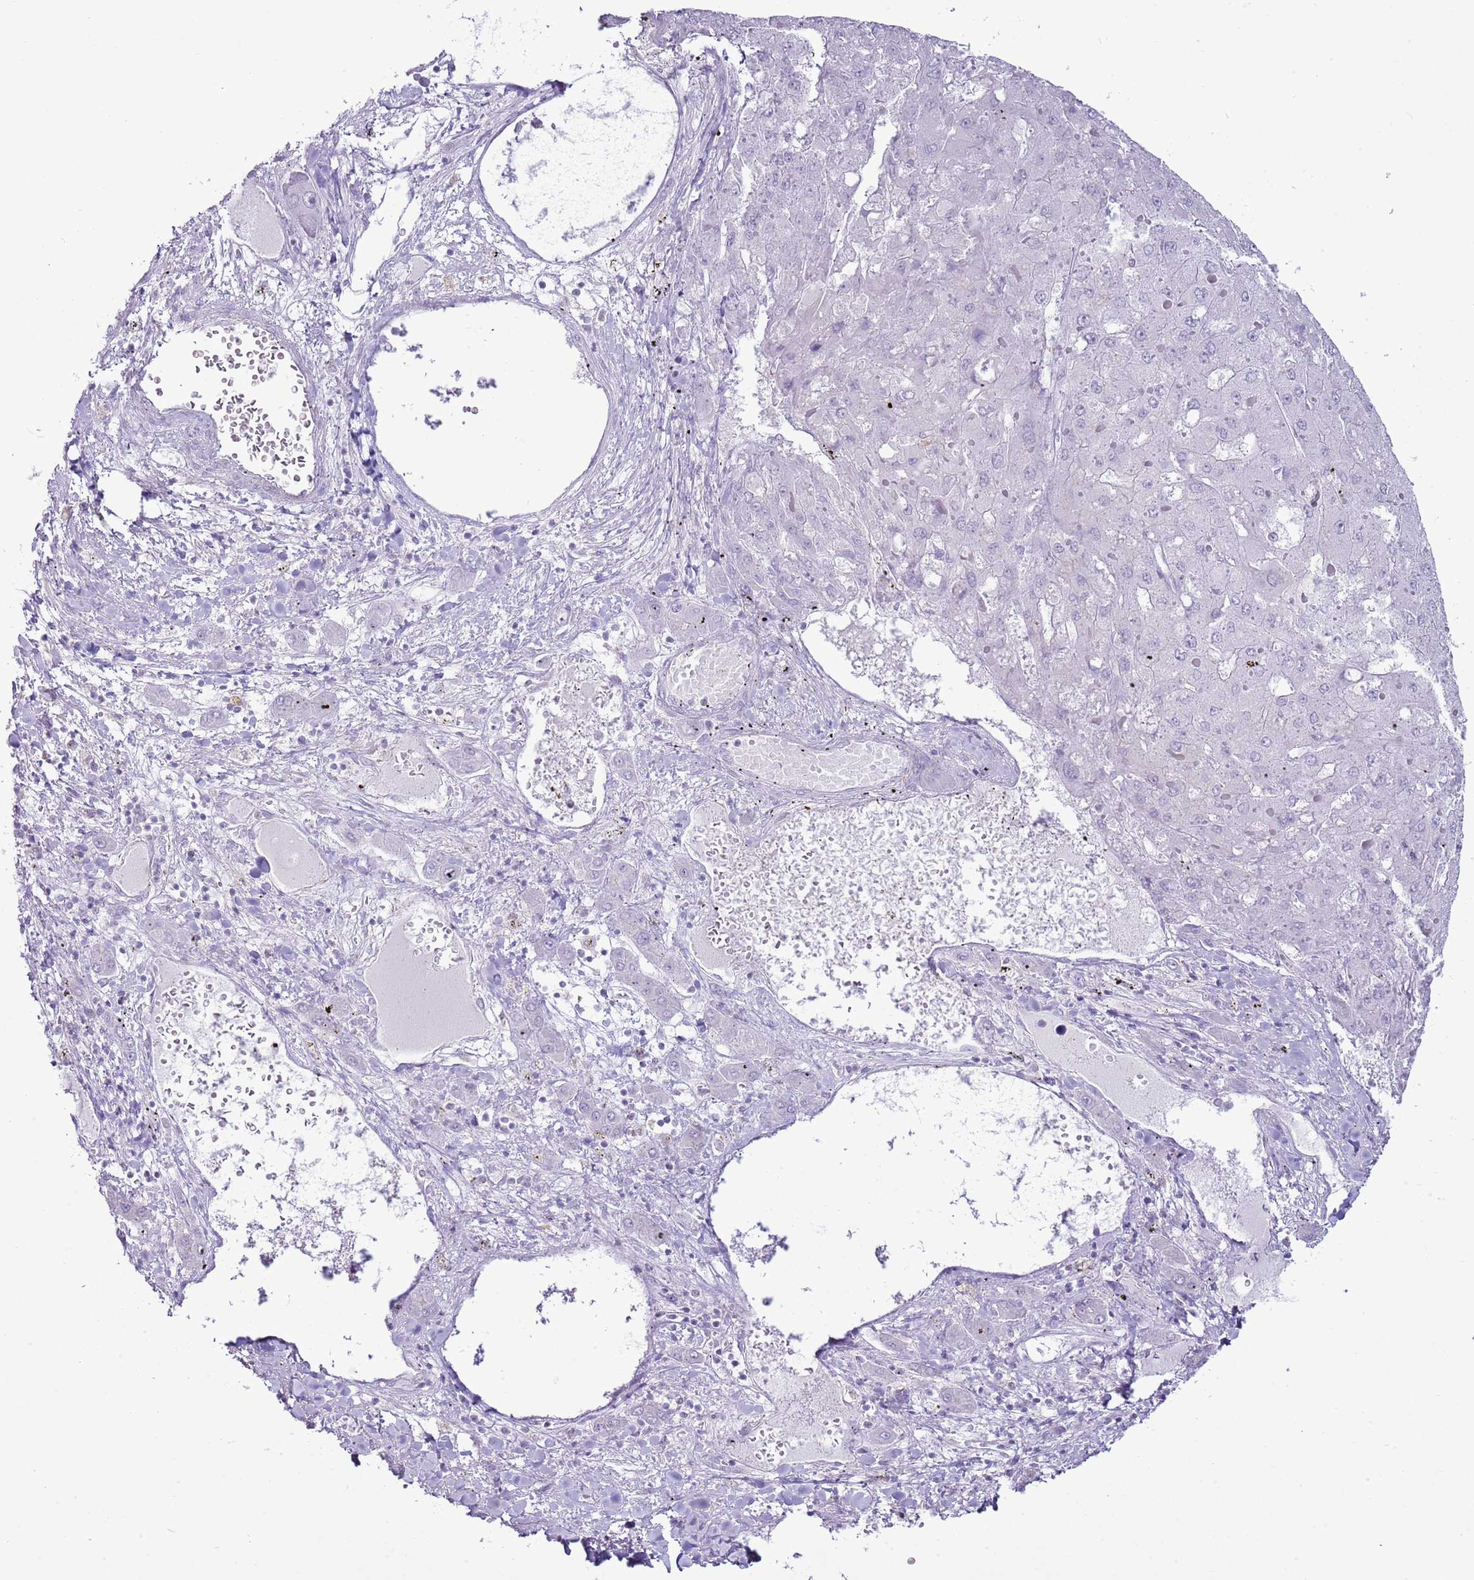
{"staining": {"intensity": "negative", "quantity": "none", "location": "none"}, "tissue": "liver cancer", "cell_type": "Tumor cells", "image_type": "cancer", "snomed": [{"axis": "morphology", "description": "Carcinoma, Hepatocellular, NOS"}, {"axis": "topography", "description": "Liver"}], "caption": "Immunohistochemistry (IHC) of human liver cancer demonstrates no staining in tumor cells.", "gene": "SLC23A1", "patient": {"sex": "female", "age": 73}}